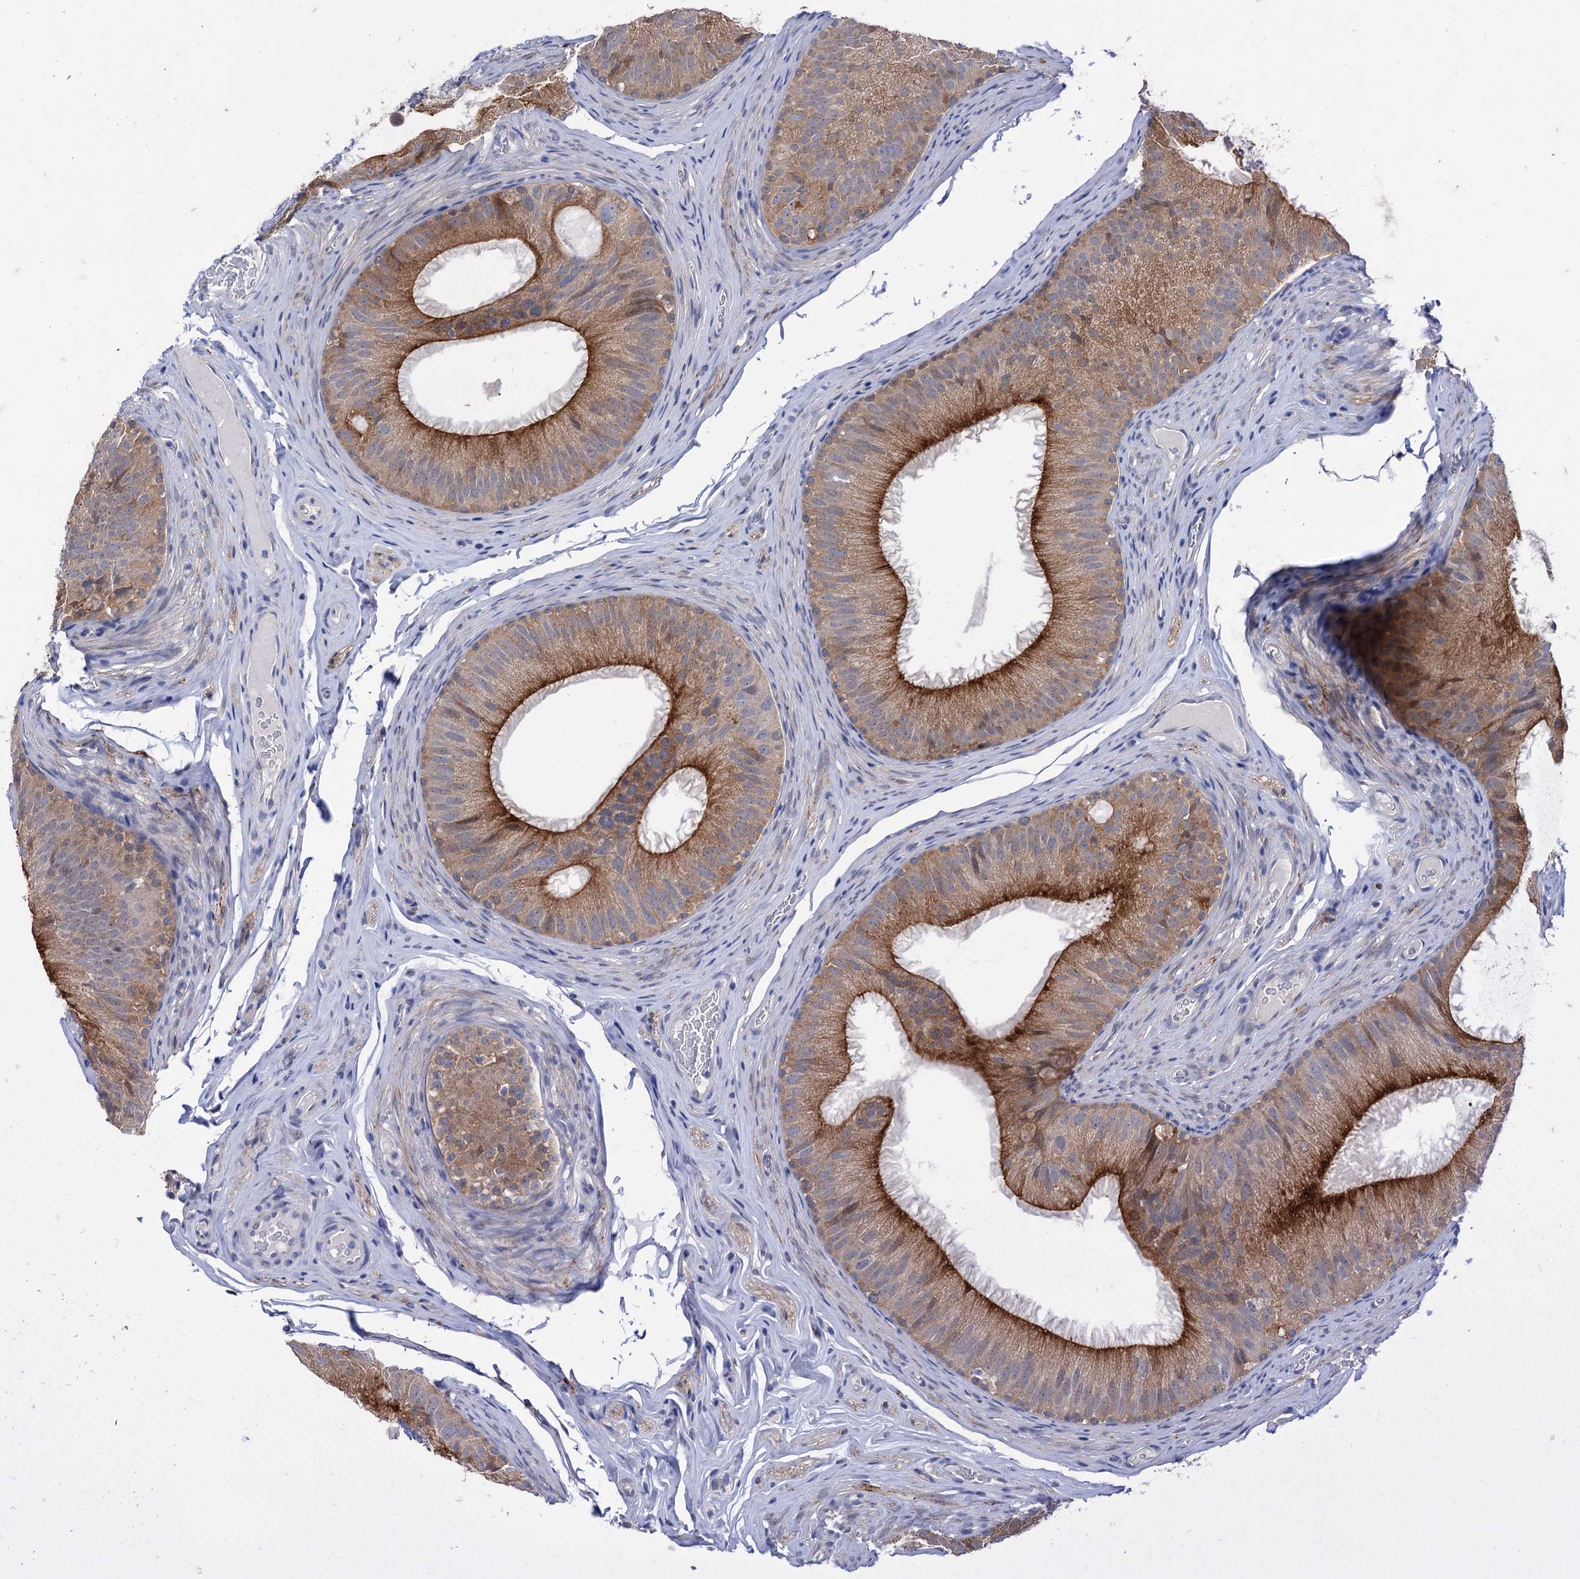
{"staining": {"intensity": "strong", "quantity": ">75%", "location": "cytoplasmic/membranous"}, "tissue": "epididymis", "cell_type": "Glandular cells", "image_type": "normal", "snomed": [{"axis": "morphology", "description": "Normal tissue, NOS"}, {"axis": "topography", "description": "Epididymis"}], "caption": "Immunohistochemistry micrograph of normal epididymis stained for a protein (brown), which shows high levels of strong cytoplasmic/membranous expression in approximately >75% of glandular cells.", "gene": "MID1IP1", "patient": {"sex": "male", "age": 34}}